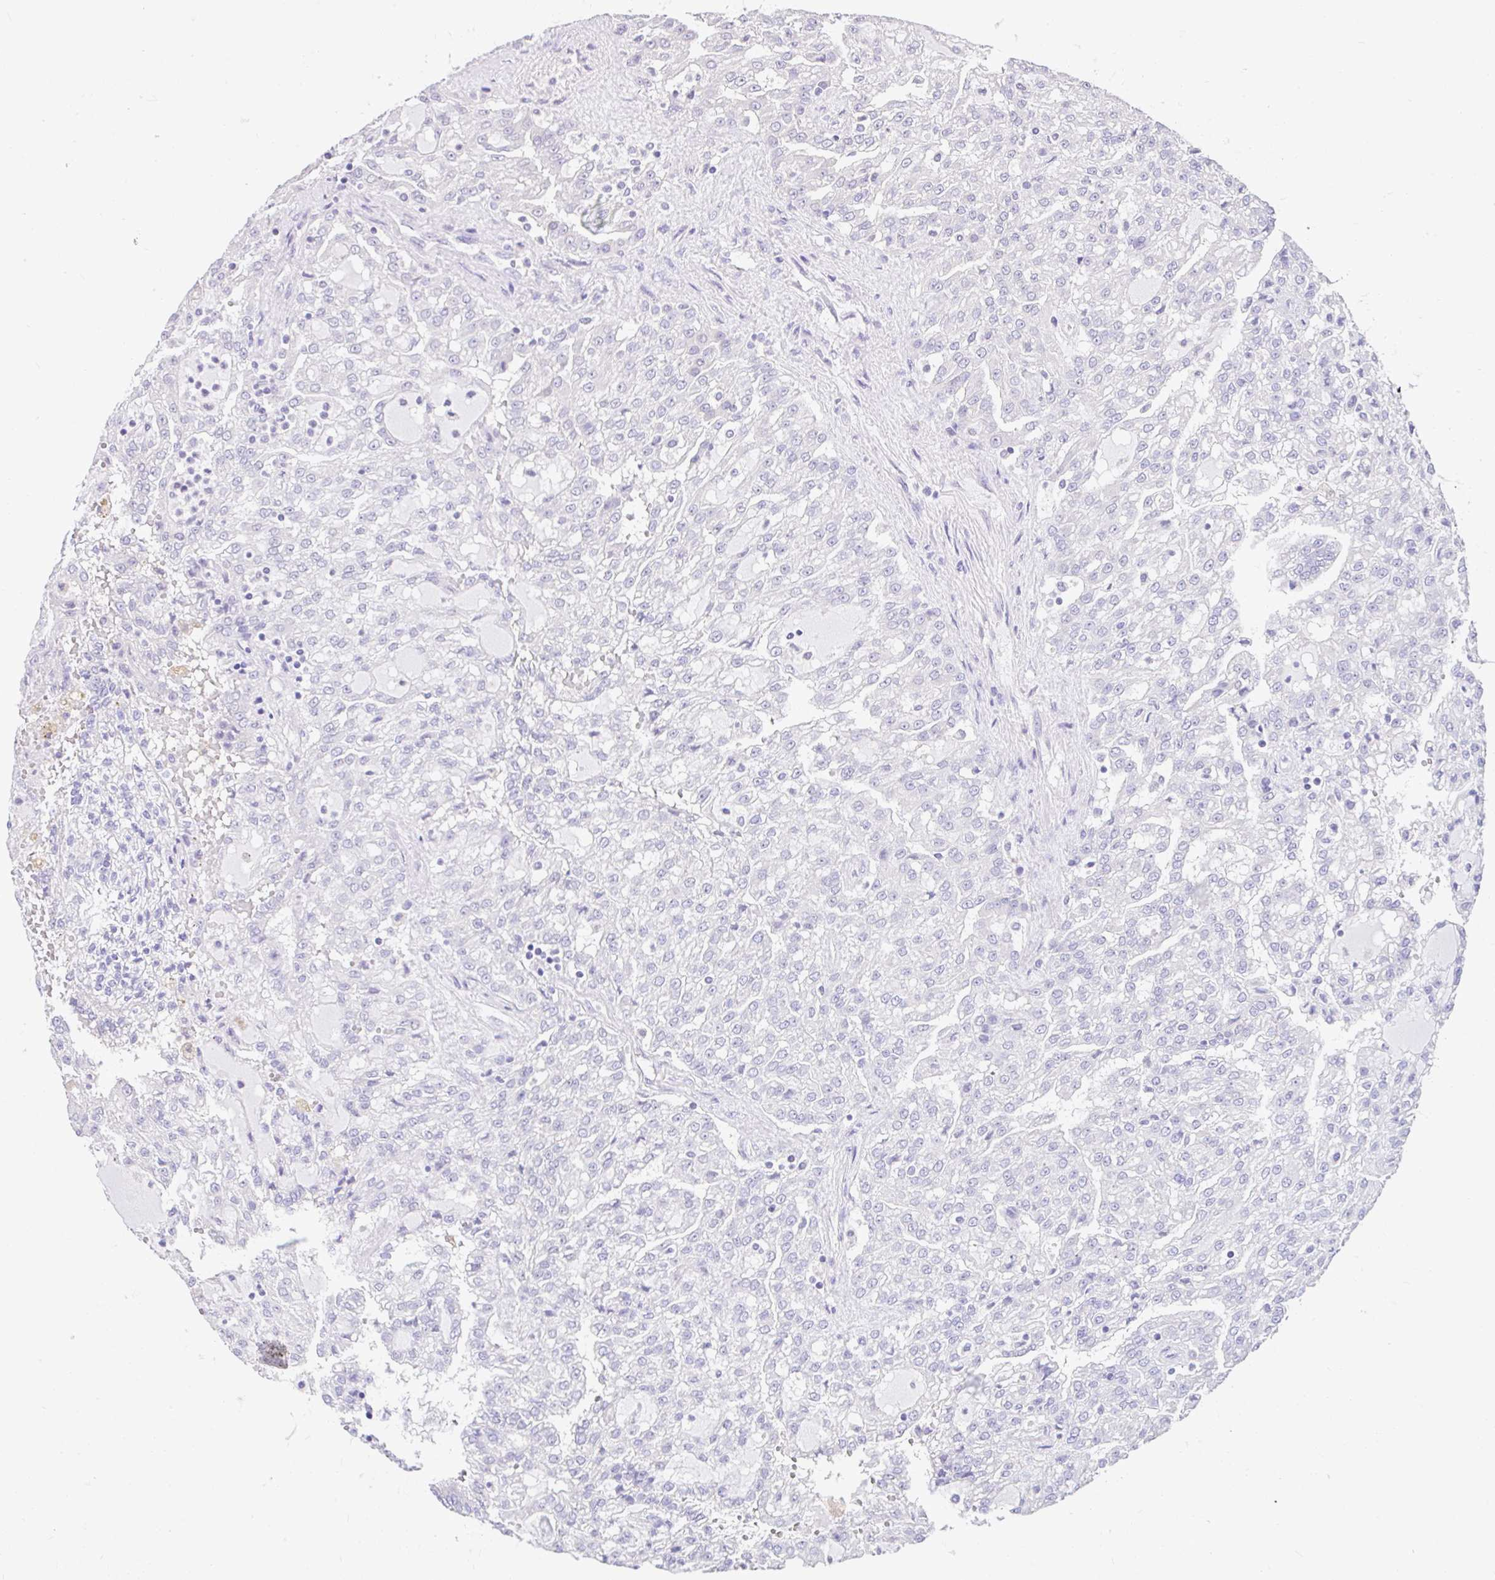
{"staining": {"intensity": "negative", "quantity": "none", "location": "none"}, "tissue": "renal cancer", "cell_type": "Tumor cells", "image_type": "cancer", "snomed": [{"axis": "morphology", "description": "Adenocarcinoma, NOS"}, {"axis": "topography", "description": "Kidney"}], "caption": "Immunohistochemistry (IHC) photomicrograph of neoplastic tissue: human renal cancer (adenocarcinoma) stained with DAB (3,3'-diaminobenzidine) shows no significant protein positivity in tumor cells.", "gene": "CTU1", "patient": {"sex": "male", "age": 63}}